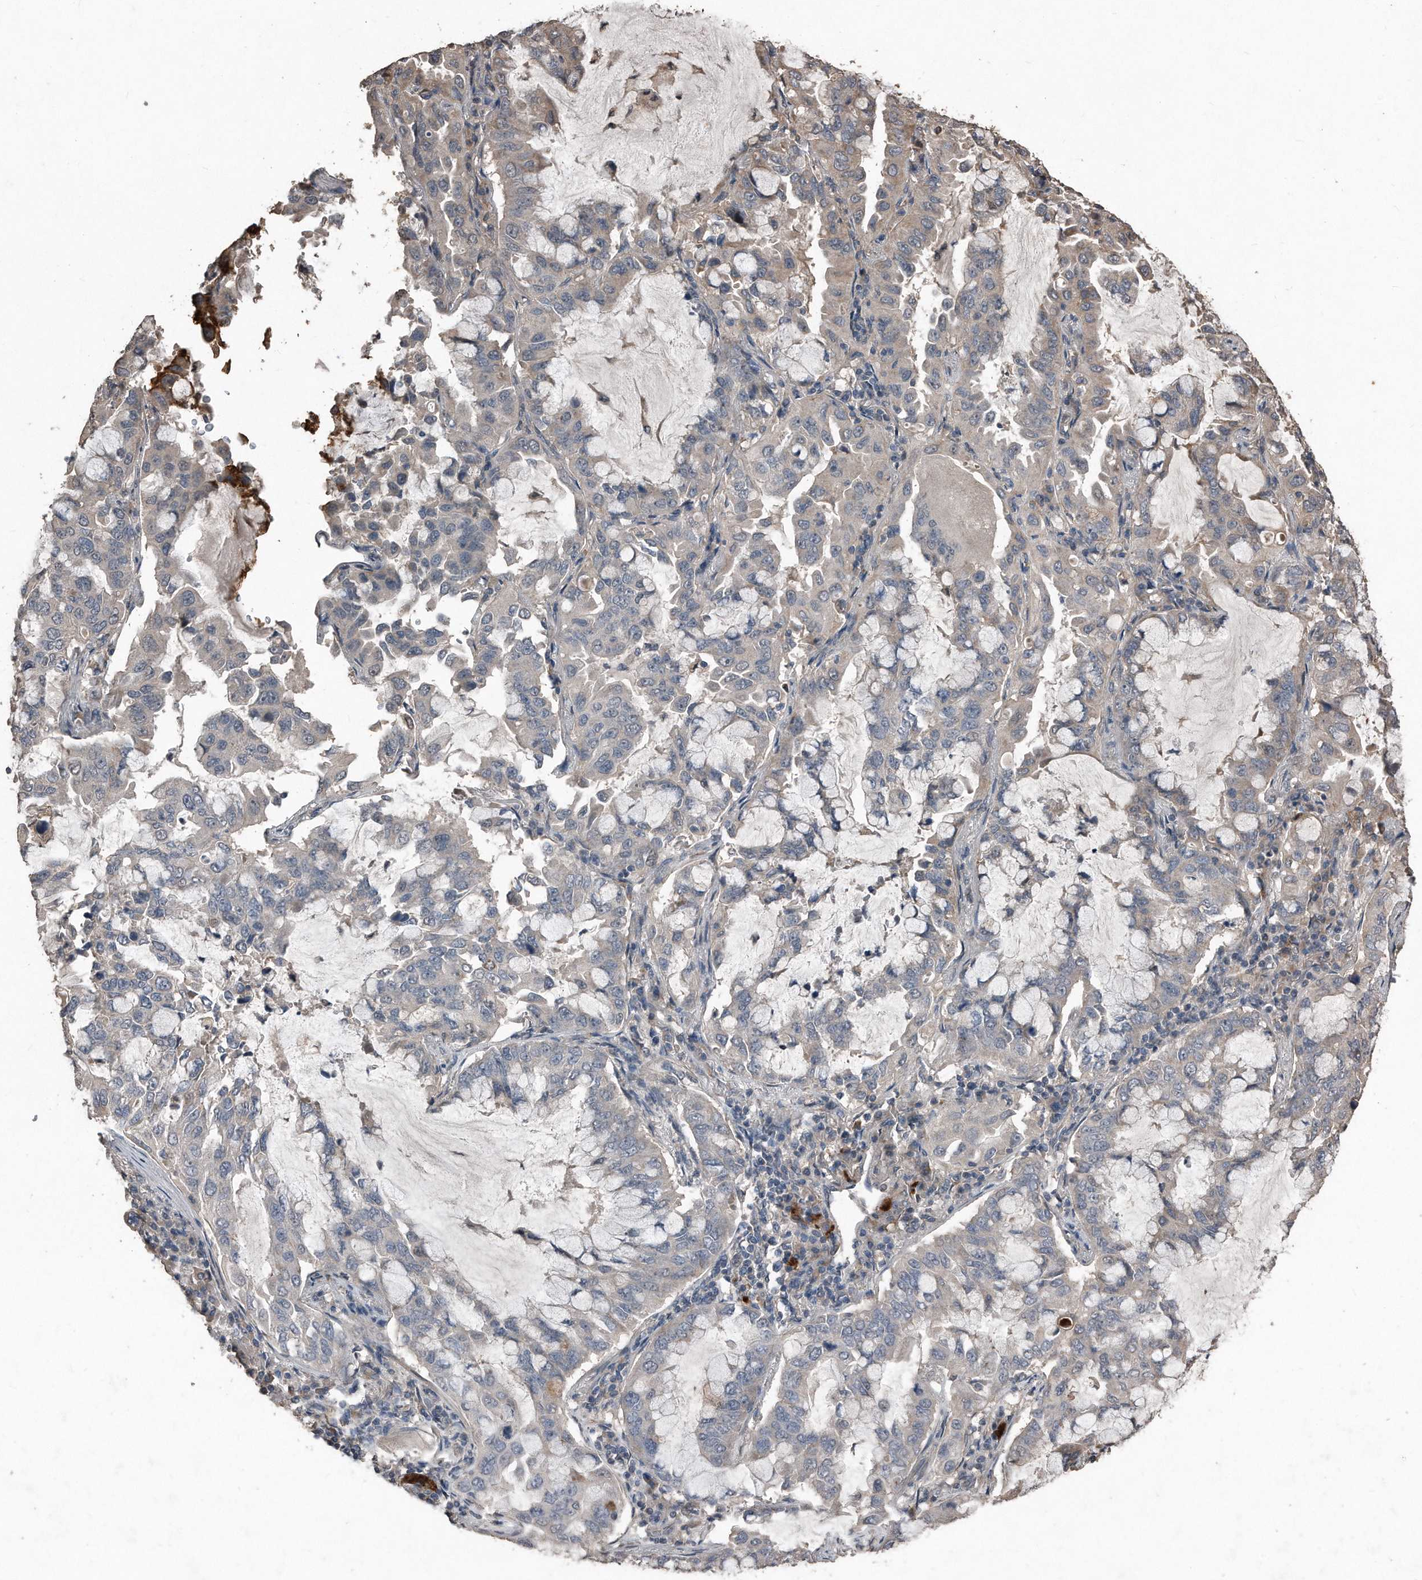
{"staining": {"intensity": "negative", "quantity": "none", "location": "none"}, "tissue": "lung cancer", "cell_type": "Tumor cells", "image_type": "cancer", "snomed": [{"axis": "morphology", "description": "Adenocarcinoma, NOS"}, {"axis": "topography", "description": "Lung"}], "caption": "Image shows no significant protein positivity in tumor cells of lung cancer.", "gene": "ANKRD10", "patient": {"sex": "male", "age": 64}}